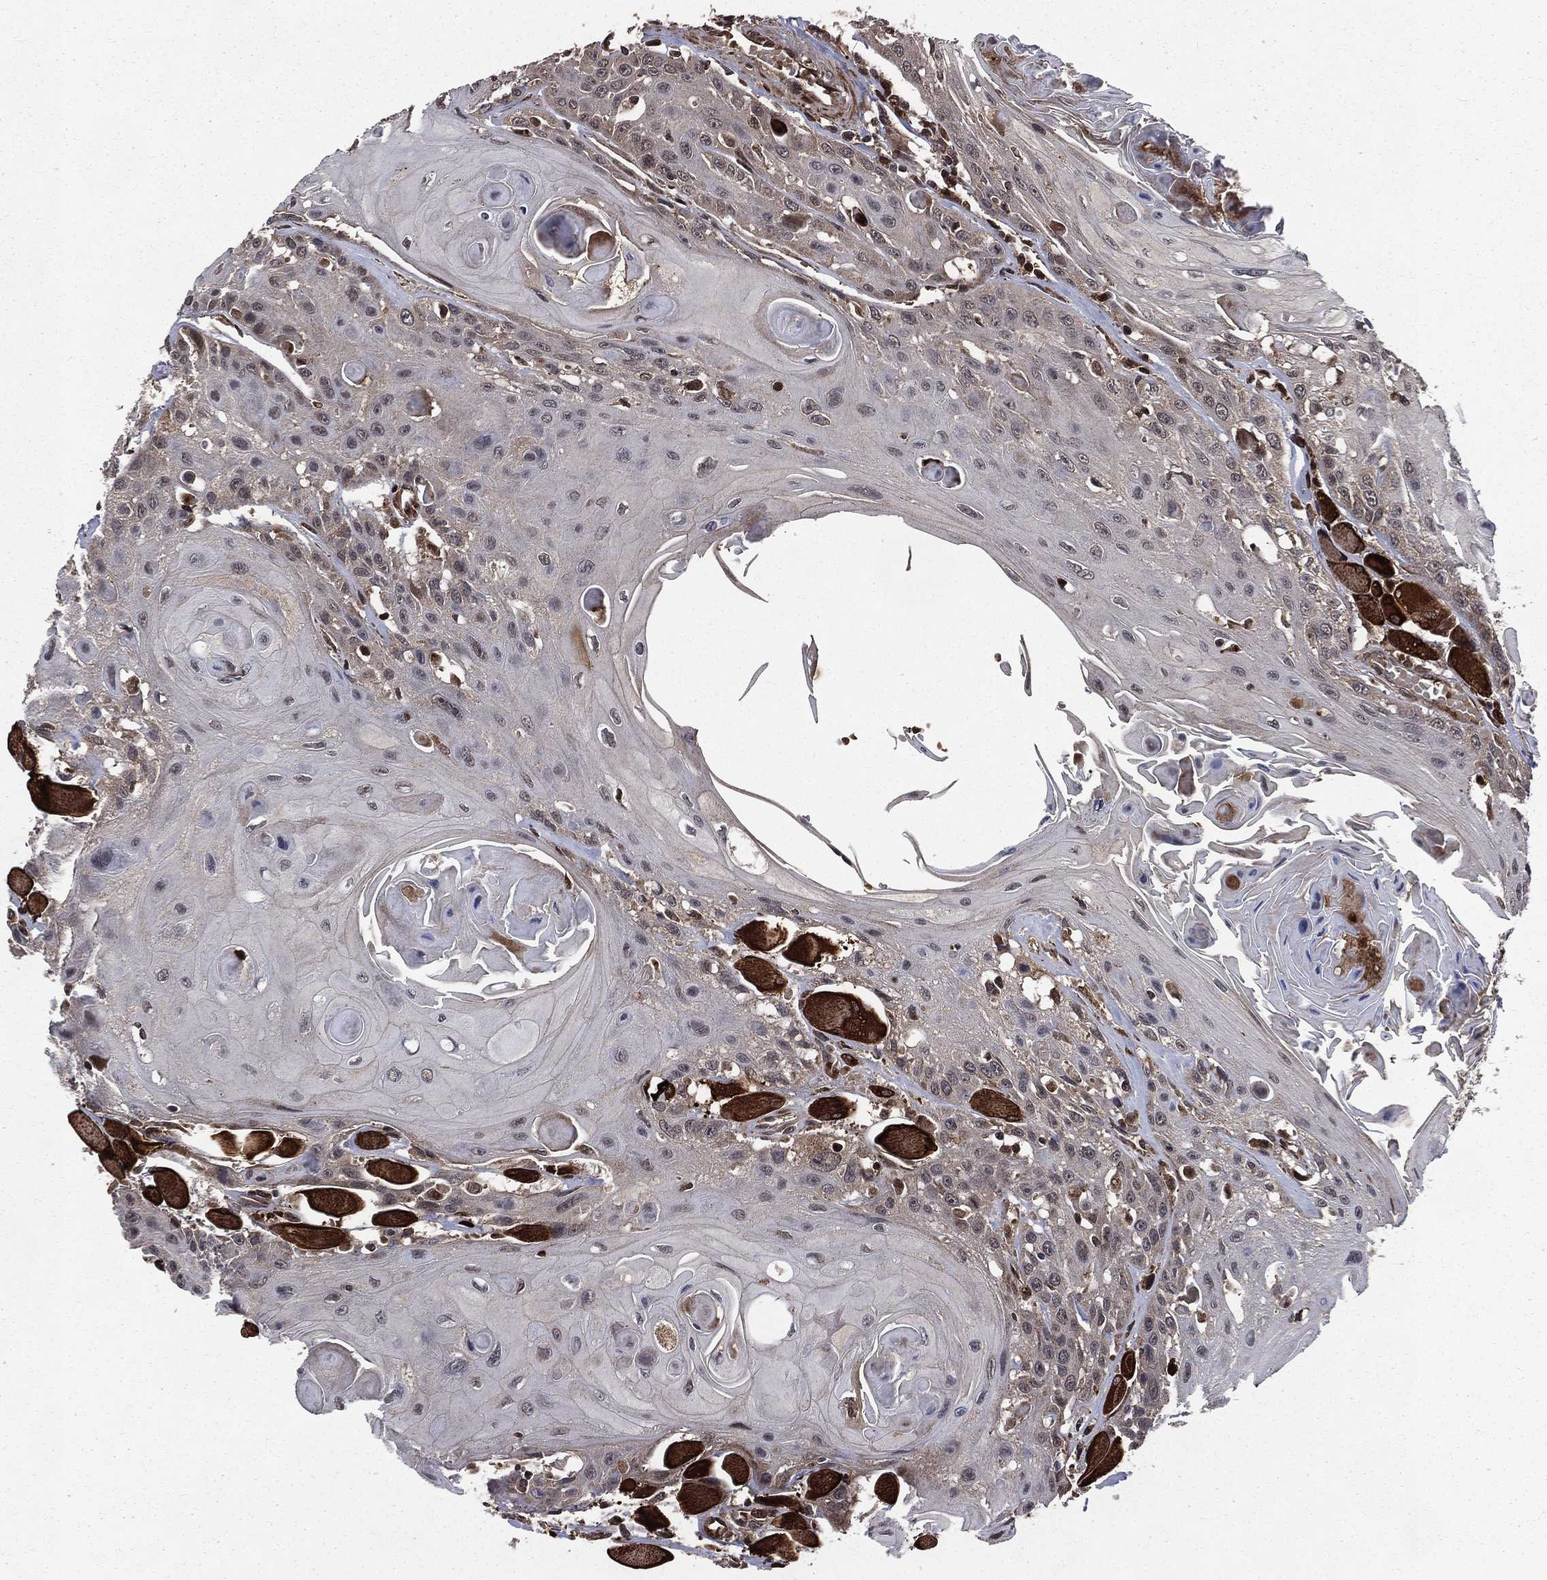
{"staining": {"intensity": "negative", "quantity": "none", "location": "none"}, "tissue": "head and neck cancer", "cell_type": "Tumor cells", "image_type": "cancer", "snomed": [{"axis": "morphology", "description": "Squamous cell carcinoma, NOS"}, {"axis": "topography", "description": "Head-Neck"}], "caption": "A histopathology image of human squamous cell carcinoma (head and neck) is negative for staining in tumor cells.", "gene": "LENG8", "patient": {"sex": "female", "age": 59}}